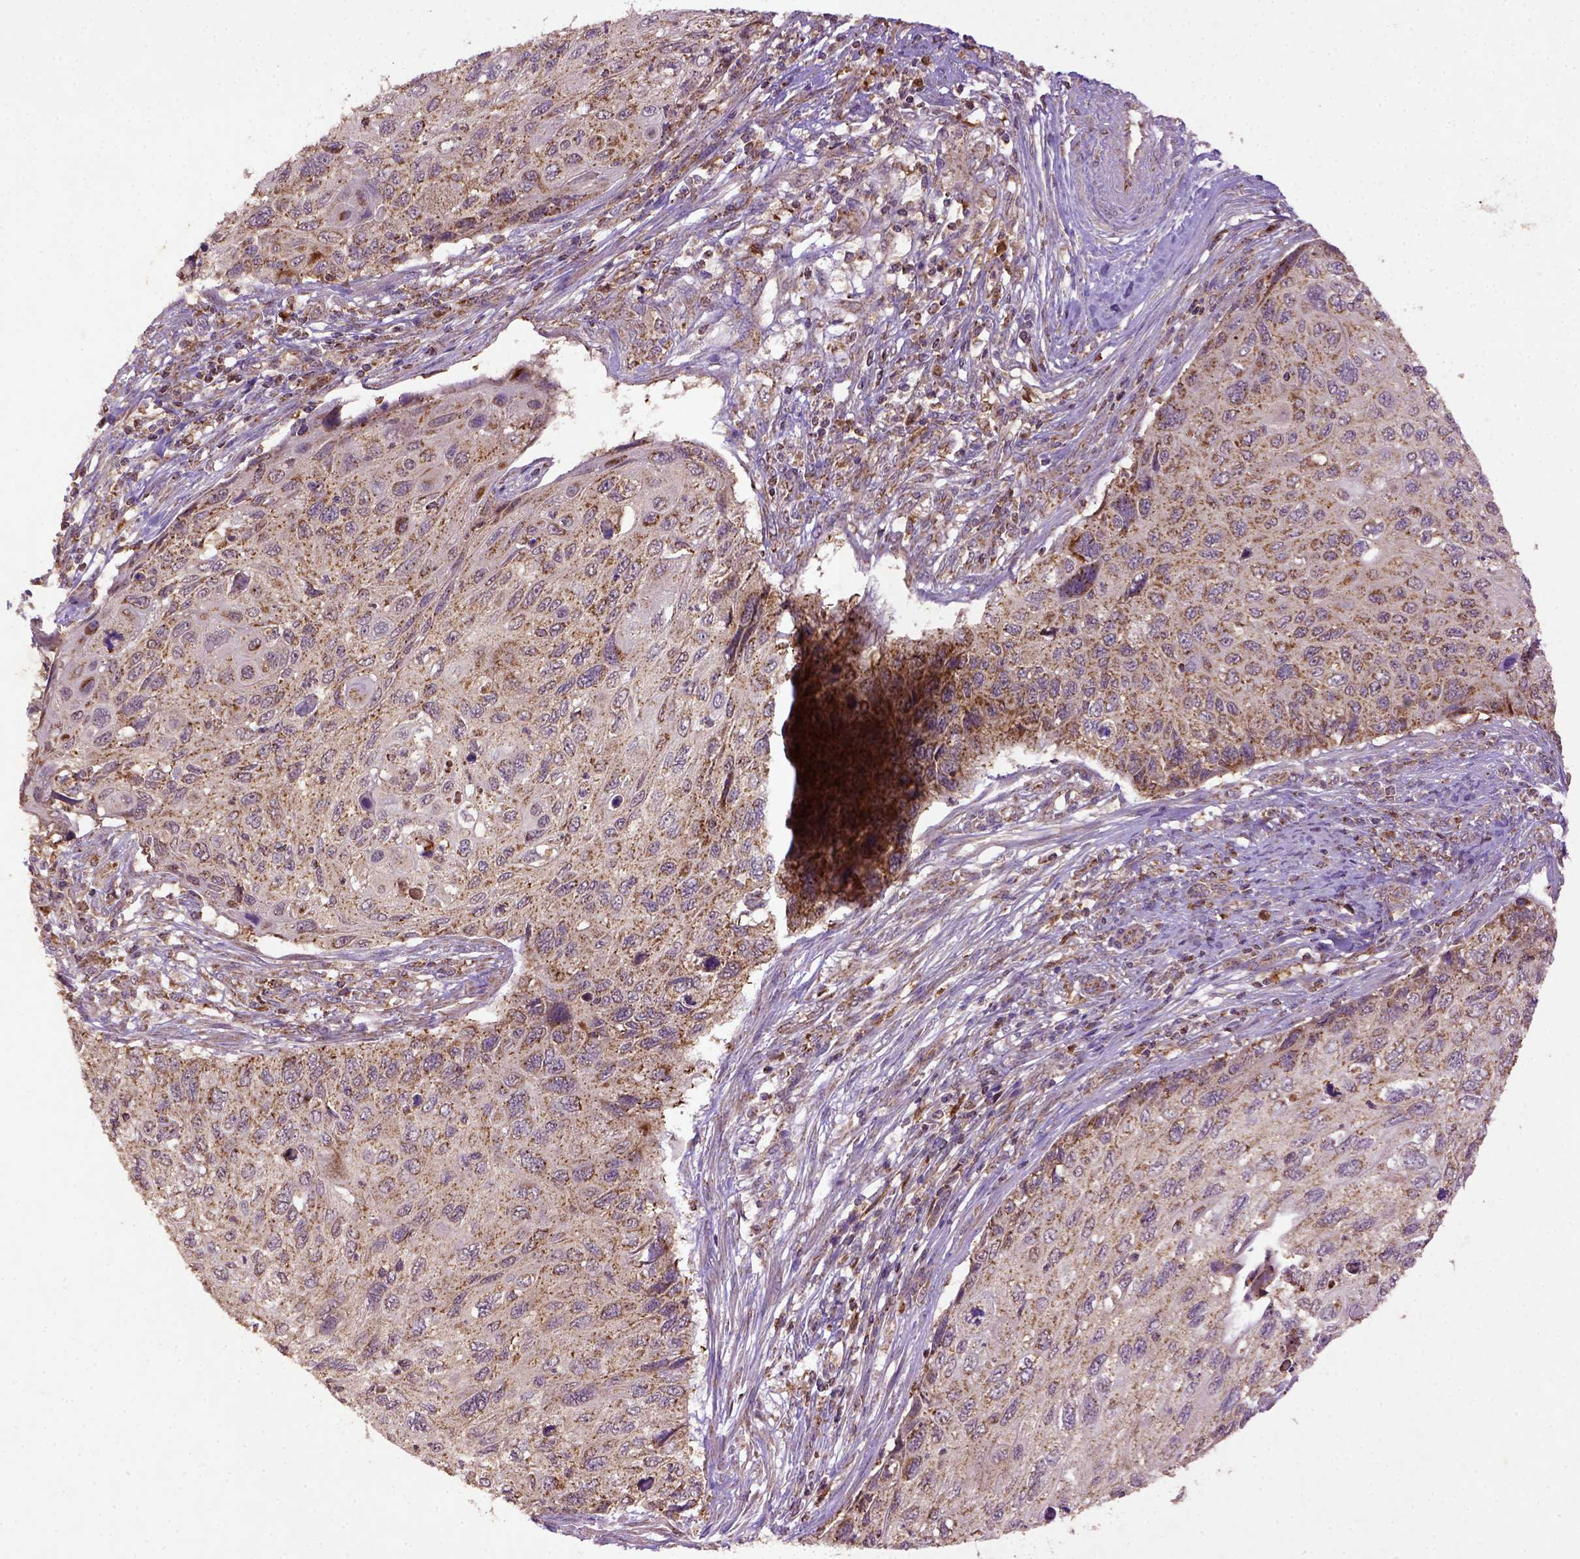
{"staining": {"intensity": "moderate", "quantity": ">75%", "location": "cytoplasmic/membranous"}, "tissue": "cervical cancer", "cell_type": "Tumor cells", "image_type": "cancer", "snomed": [{"axis": "morphology", "description": "Squamous cell carcinoma, NOS"}, {"axis": "topography", "description": "Cervix"}], "caption": "Protein staining of squamous cell carcinoma (cervical) tissue demonstrates moderate cytoplasmic/membranous staining in about >75% of tumor cells. The protein of interest is stained brown, and the nuclei are stained in blue (DAB IHC with brightfield microscopy, high magnification).", "gene": "MT-CO1", "patient": {"sex": "female", "age": 70}}